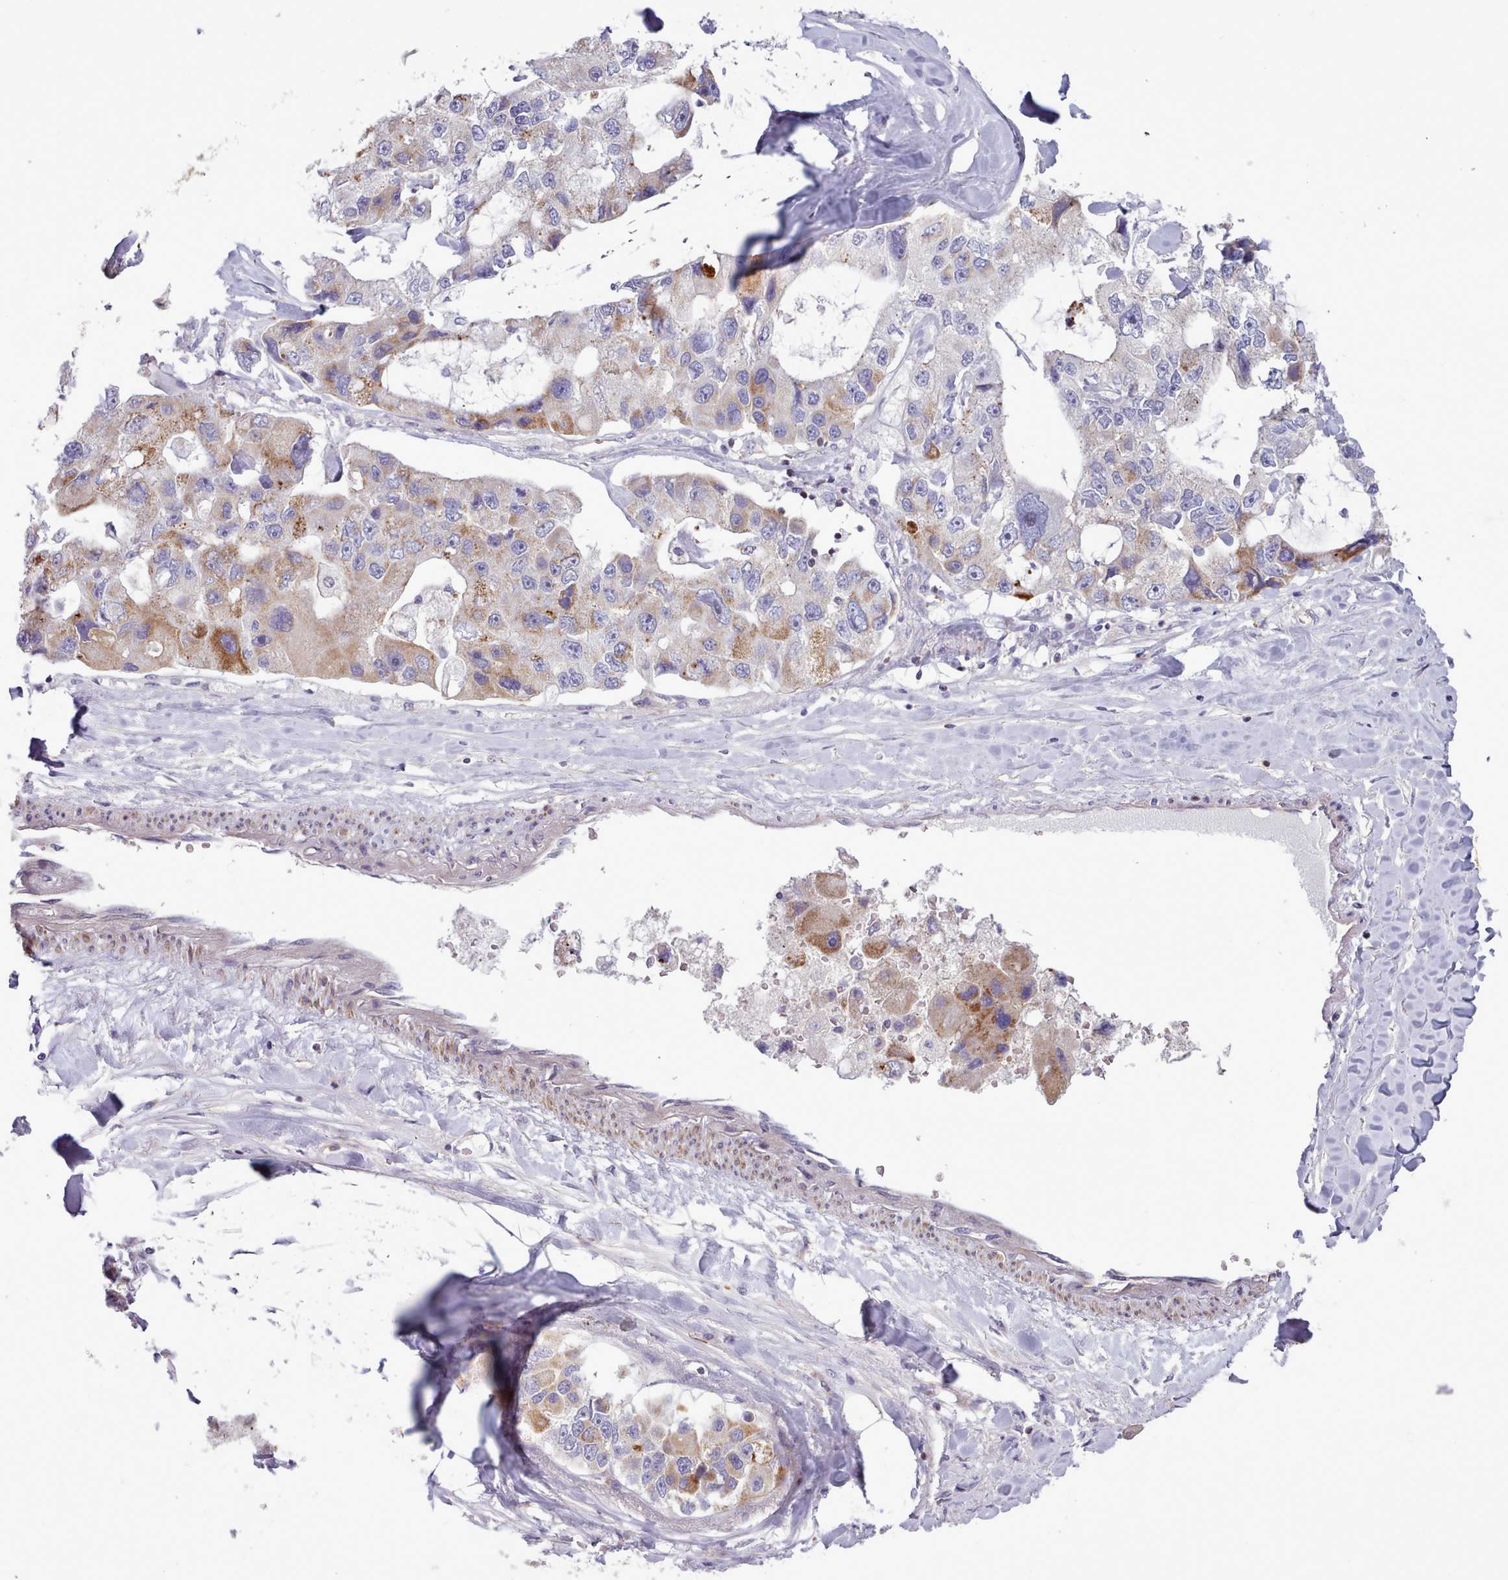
{"staining": {"intensity": "moderate", "quantity": "<25%", "location": "cytoplasmic/membranous"}, "tissue": "lung cancer", "cell_type": "Tumor cells", "image_type": "cancer", "snomed": [{"axis": "morphology", "description": "Adenocarcinoma, NOS"}, {"axis": "topography", "description": "Lung"}], "caption": "Immunohistochemistry (DAB) staining of lung cancer (adenocarcinoma) shows moderate cytoplasmic/membranous protein staining in approximately <25% of tumor cells.", "gene": "TENT4B", "patient": {"sex": "female", "age": 54}}